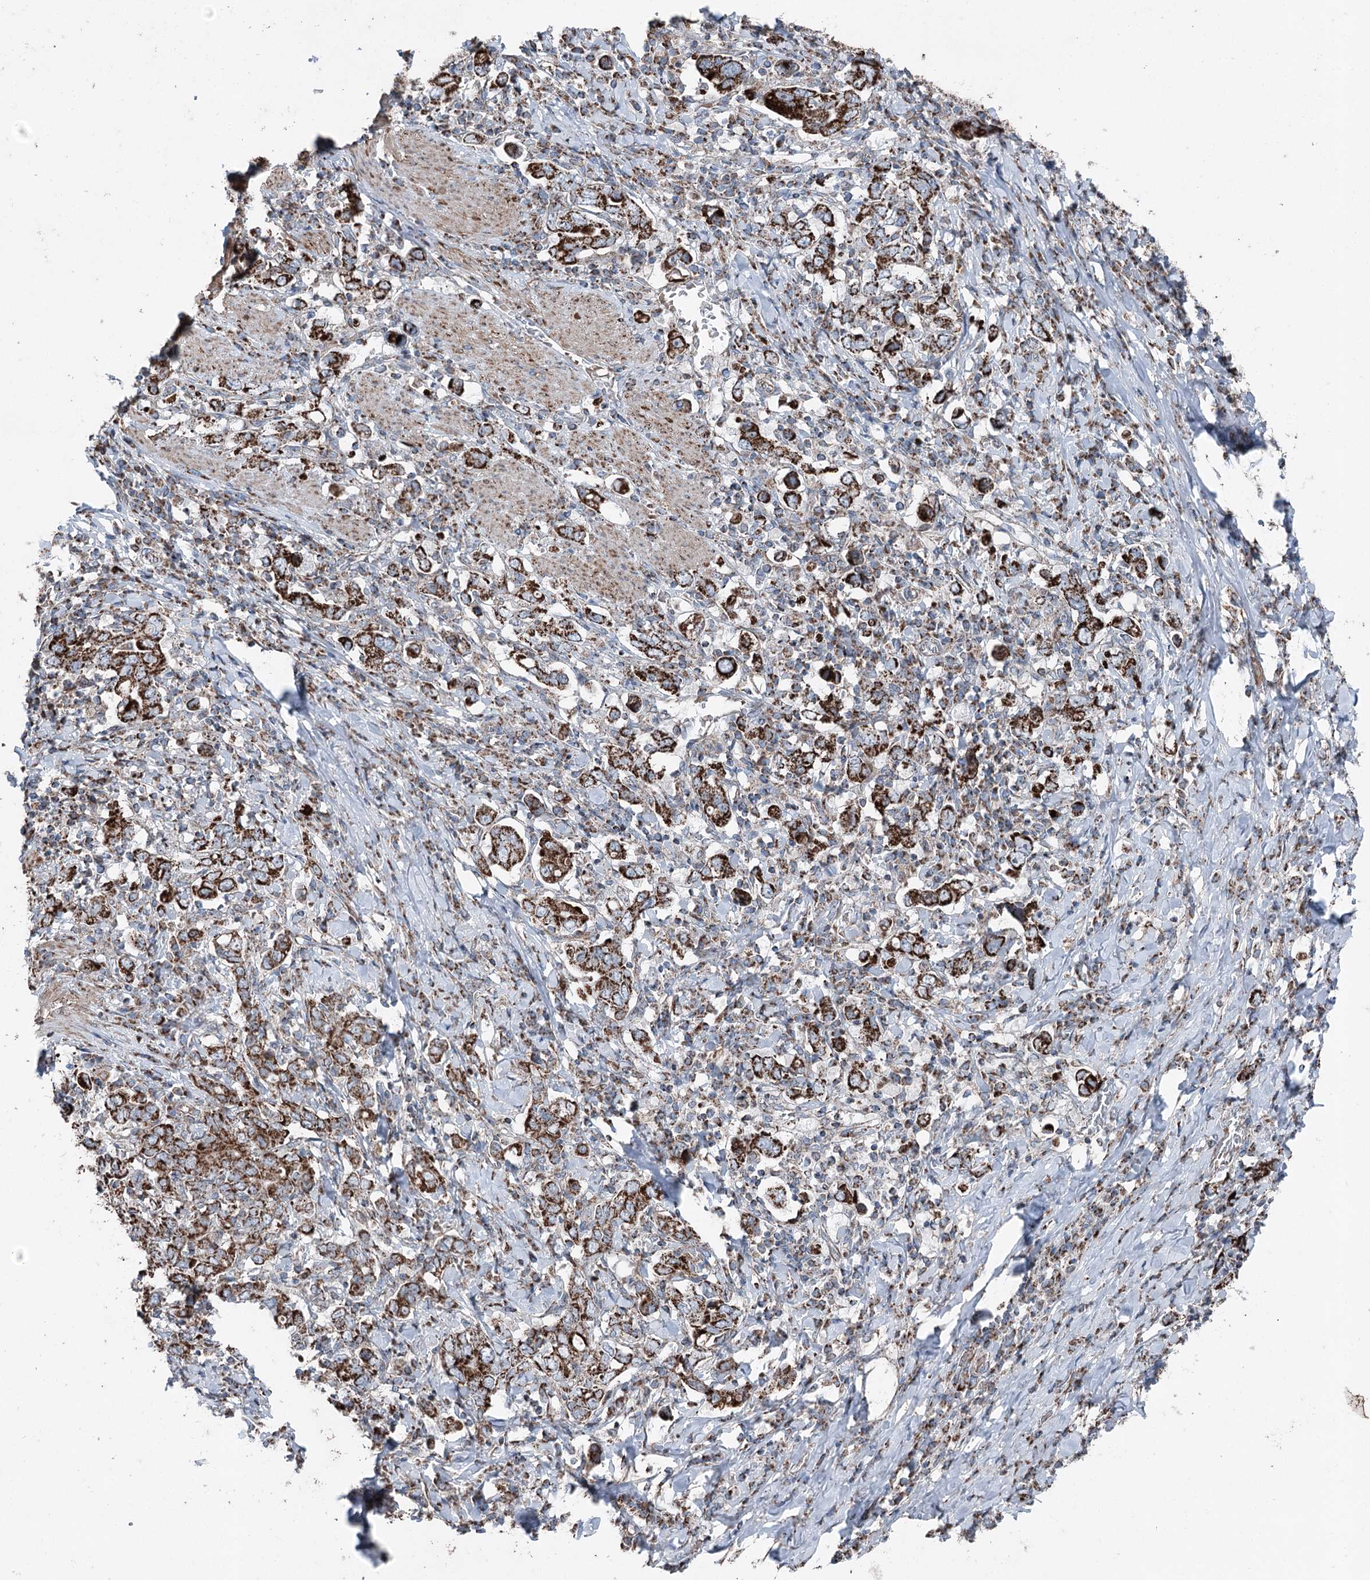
{"staining": {"intensity": "strong", "quantity": ">75%", "location": "cytoplasmic/membranous"}, "tissue": "stomach cancer", "cell_type": "Tumor cells", "image_type": "cancer", "snomed": [{"axis": "morphology", "description": "Adenocarcinoma, NOS"}, {"axis": "topography", "description": "Stomach, upper"}], "caption": "Protein positivity by IHC demonstrates strong cytoplasmic/membranous expression in approximately >75% of tumor cells in stomach cancer. (DAB = brown stain, brightfield microscopy at high magnification).", "gene": "UCN3", "patient": {"sex": "male", "age": 62}}